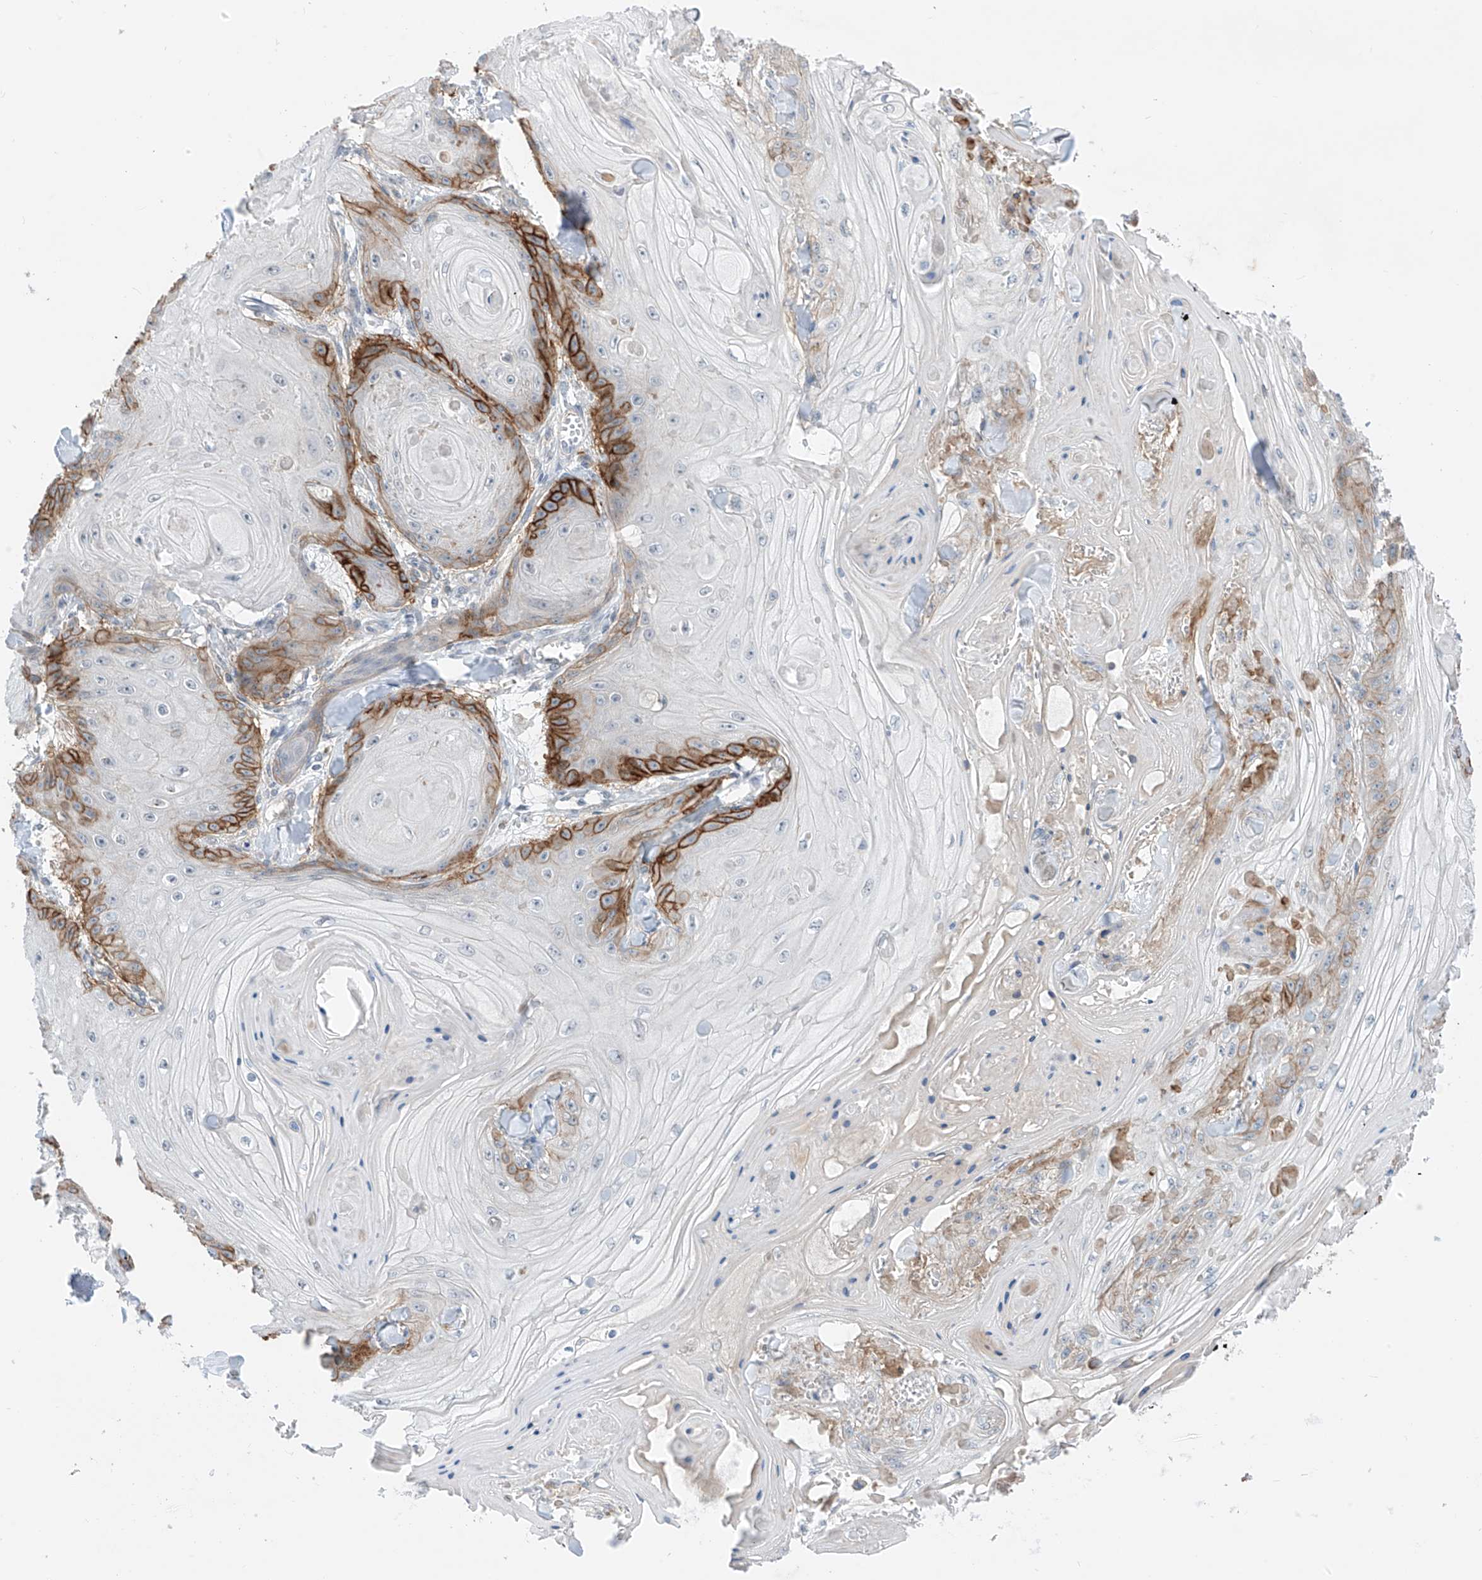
{"staining": {"intensity": "strong", "quantity": "<25%", "location": "cytoplasmic/membranous"}, "tissue": "skin cancer", "cell_type": "Tumor cells", "image_type": "cancer", "snomed": [{"axis": "morphology", "description": "Squamous cell carcinoma, NOS"}, {"axis": "topography", "description": "Skin"}], "caption": "A histopathology image showing strong cytoplasmic/membranous expression in about <25% of tumor cells in skin cancer (squamous cell carcinoma), as visualized by brown immunohistochemical staining.", "gene": "ABLIM2", "patient": {"sex": "male", "age": 74}}